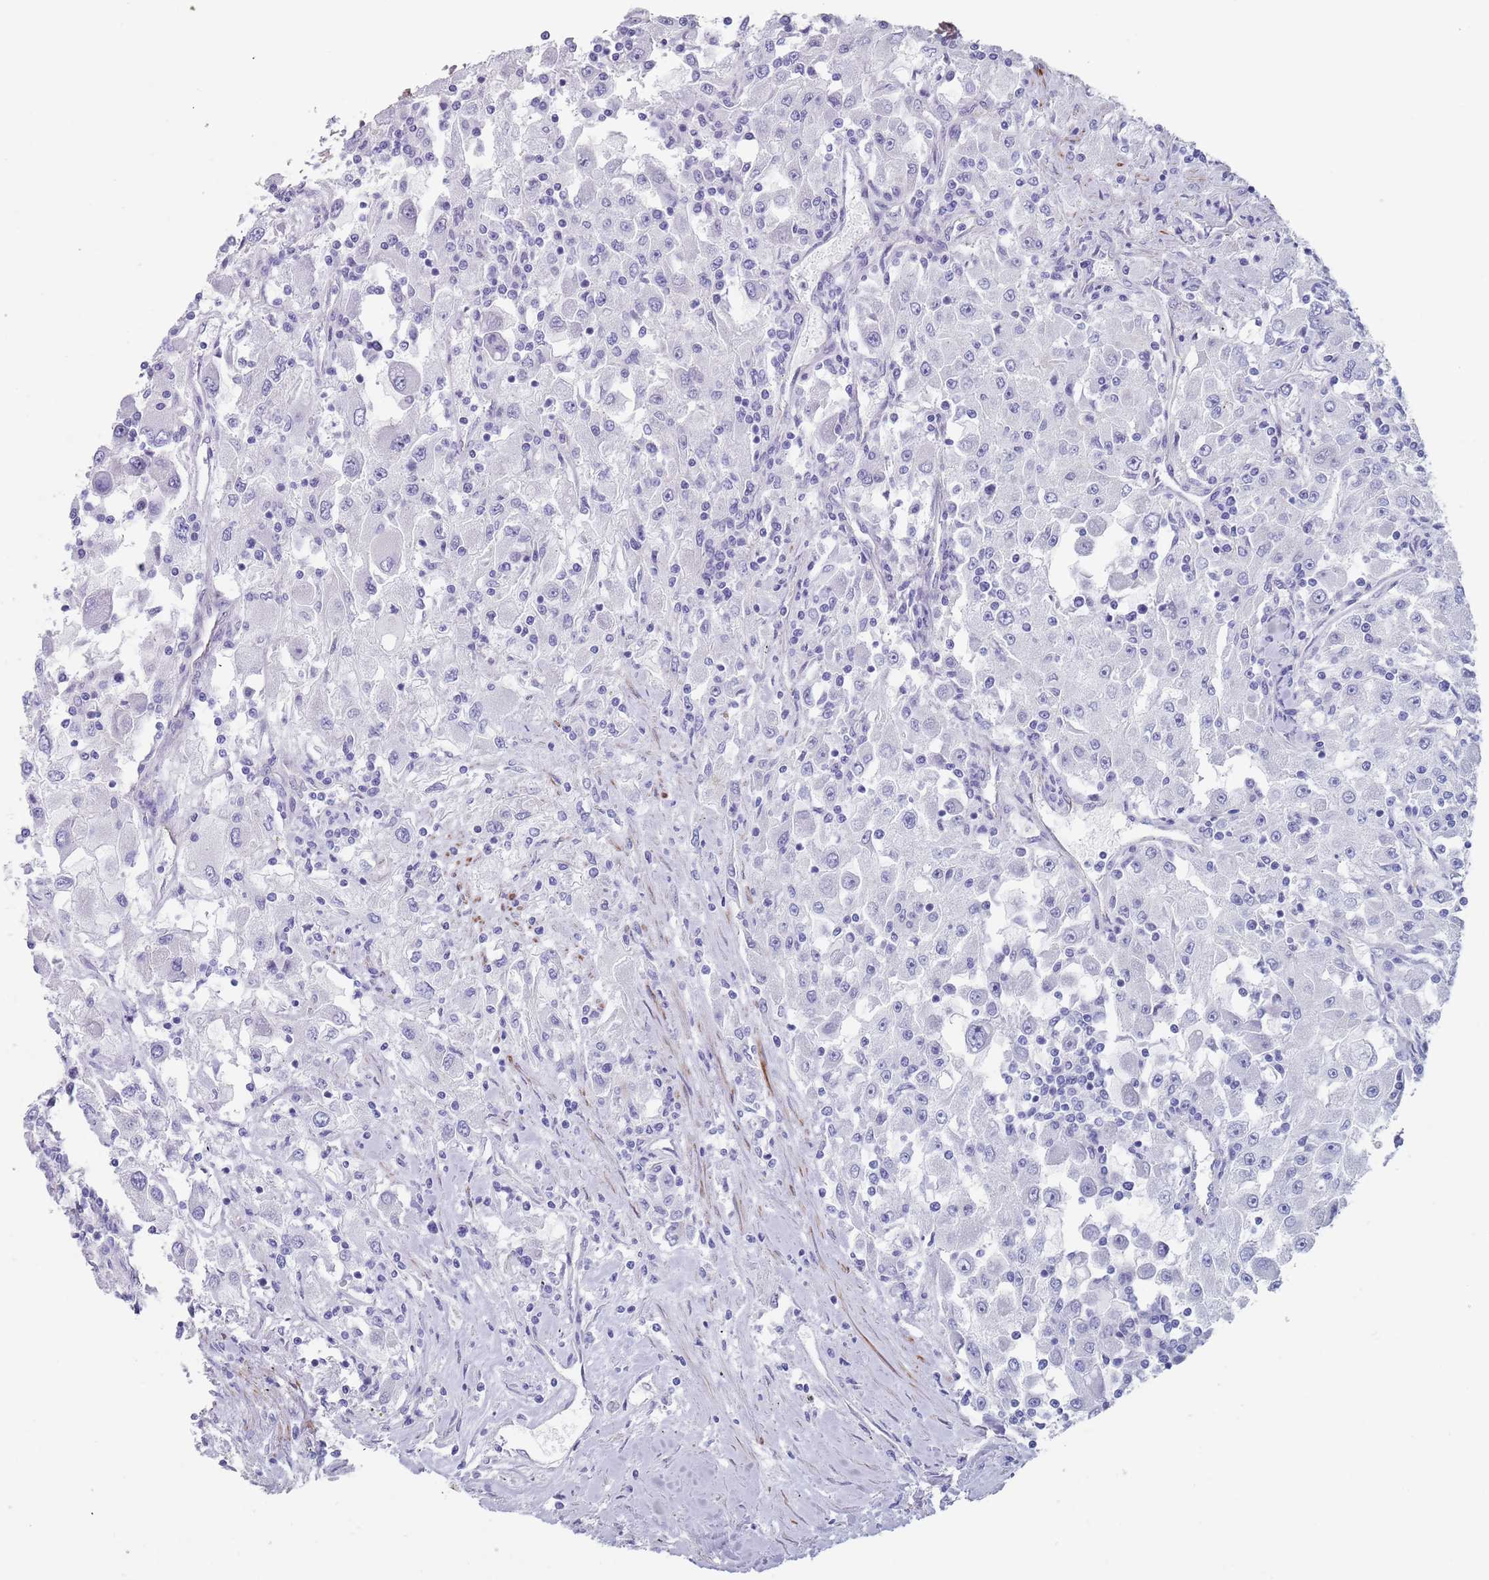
{"staining": {"intensity": "negative", "quantity": "none", "location": "none"}, "tissue": "renal cancer", "cell_type": "Tumor cells", "image_type": "cancer", "snomed": [{"axis": "morphology", "description": "Adenocarcinoma, NOS"}, {"axis": "topography", "description": "Kidney"}], "caption": "There is no significant expression in tumor cells of renal cancer (adenocarcinoma).", "gene": "OR5A2", "patient": {"sex": "female", "age": 67}}